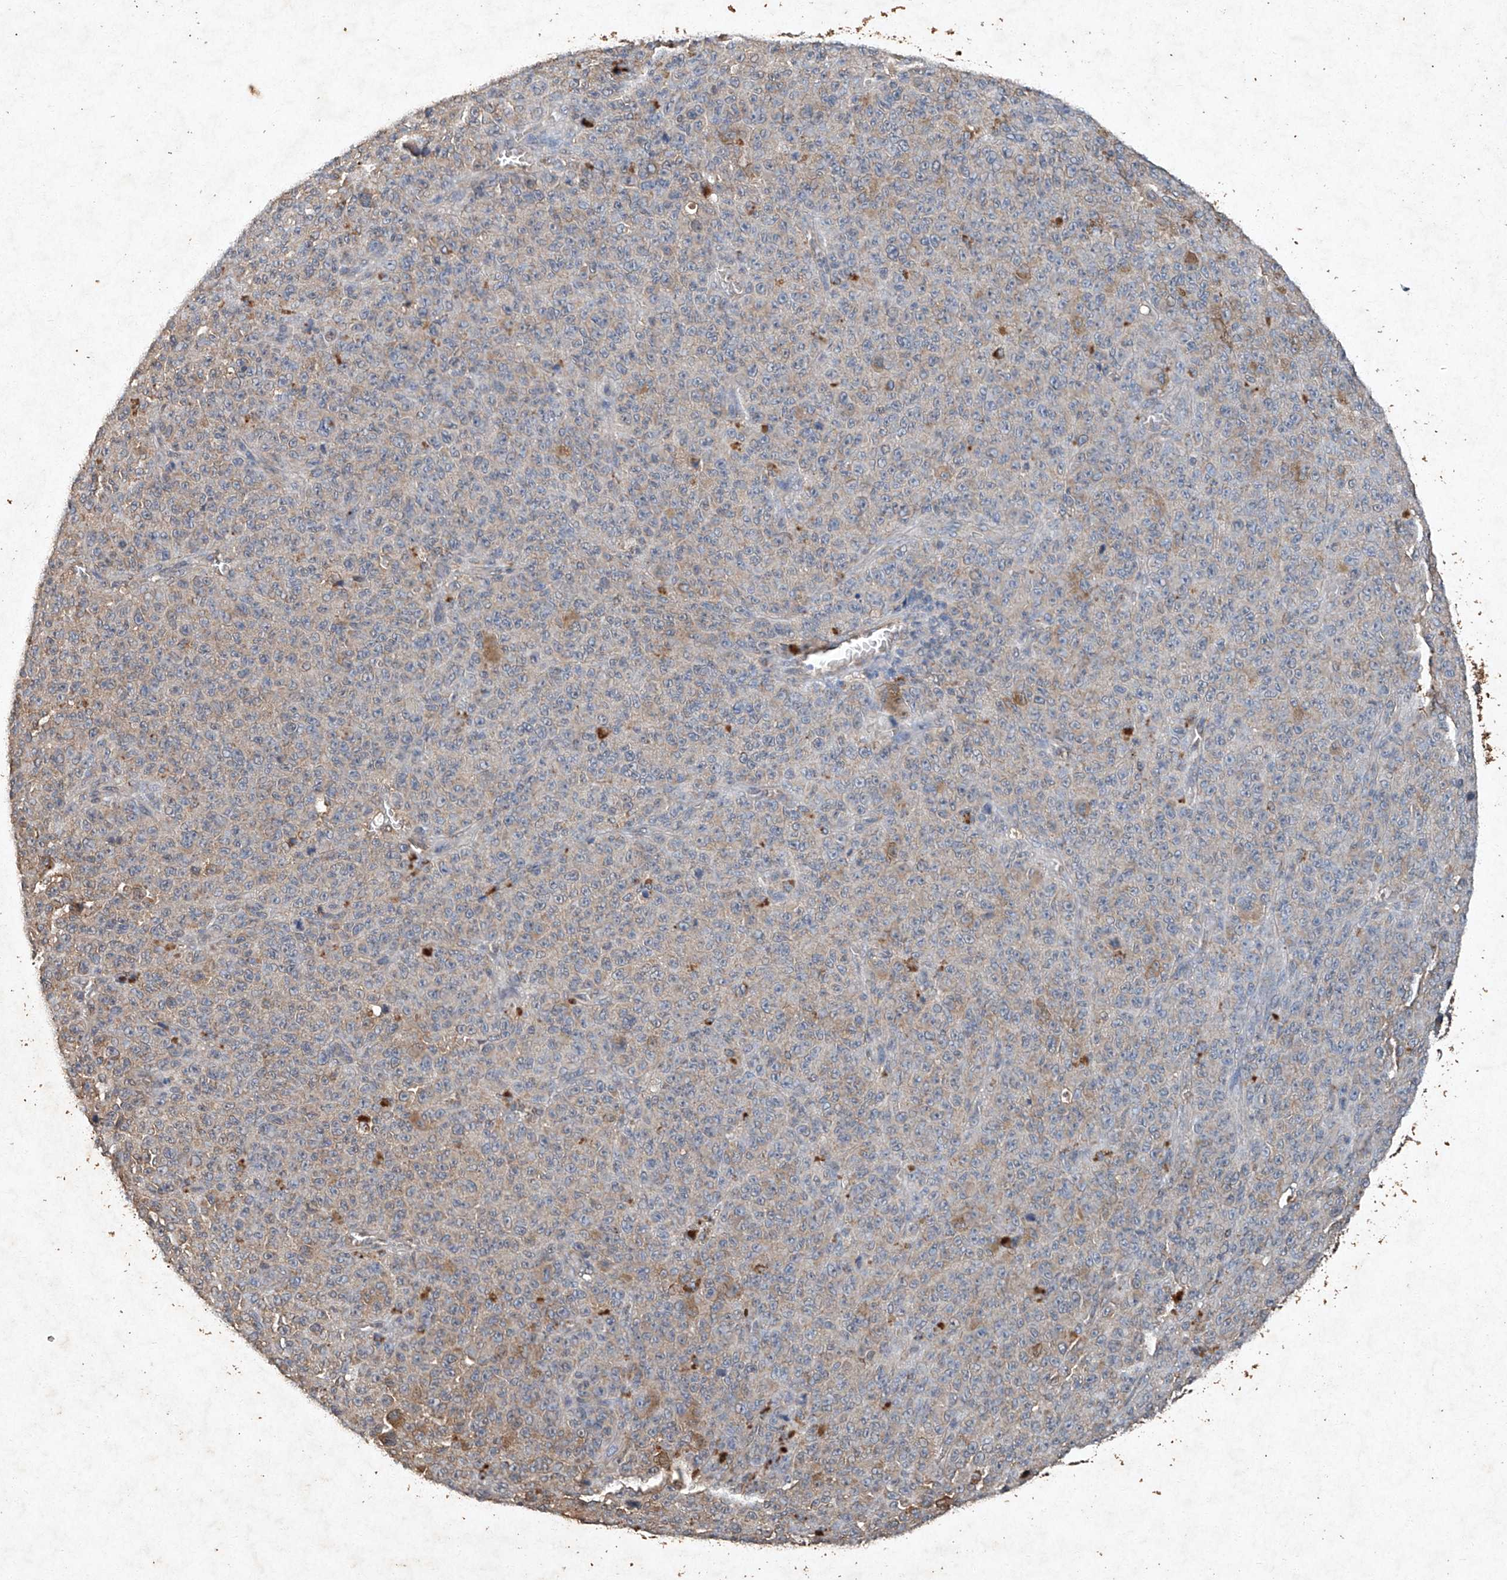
{"staining": {"intensity": "negative", "quantity": "none", "location": "none"}, "tissue": "melanoma", "cell_type": "Tumor cells", "image_type": "cancer", "snomed": [{"axis": "morphology", "description": "Malignant melanoma, NOS"}, {"axis": "topography", "description": "Skin"}], "caption": "A photomicrograph of human malignant melanoma is negative for staining in tumor cells.", "gene": "STK3", "patient": {"sex": "female", "age": 82}}